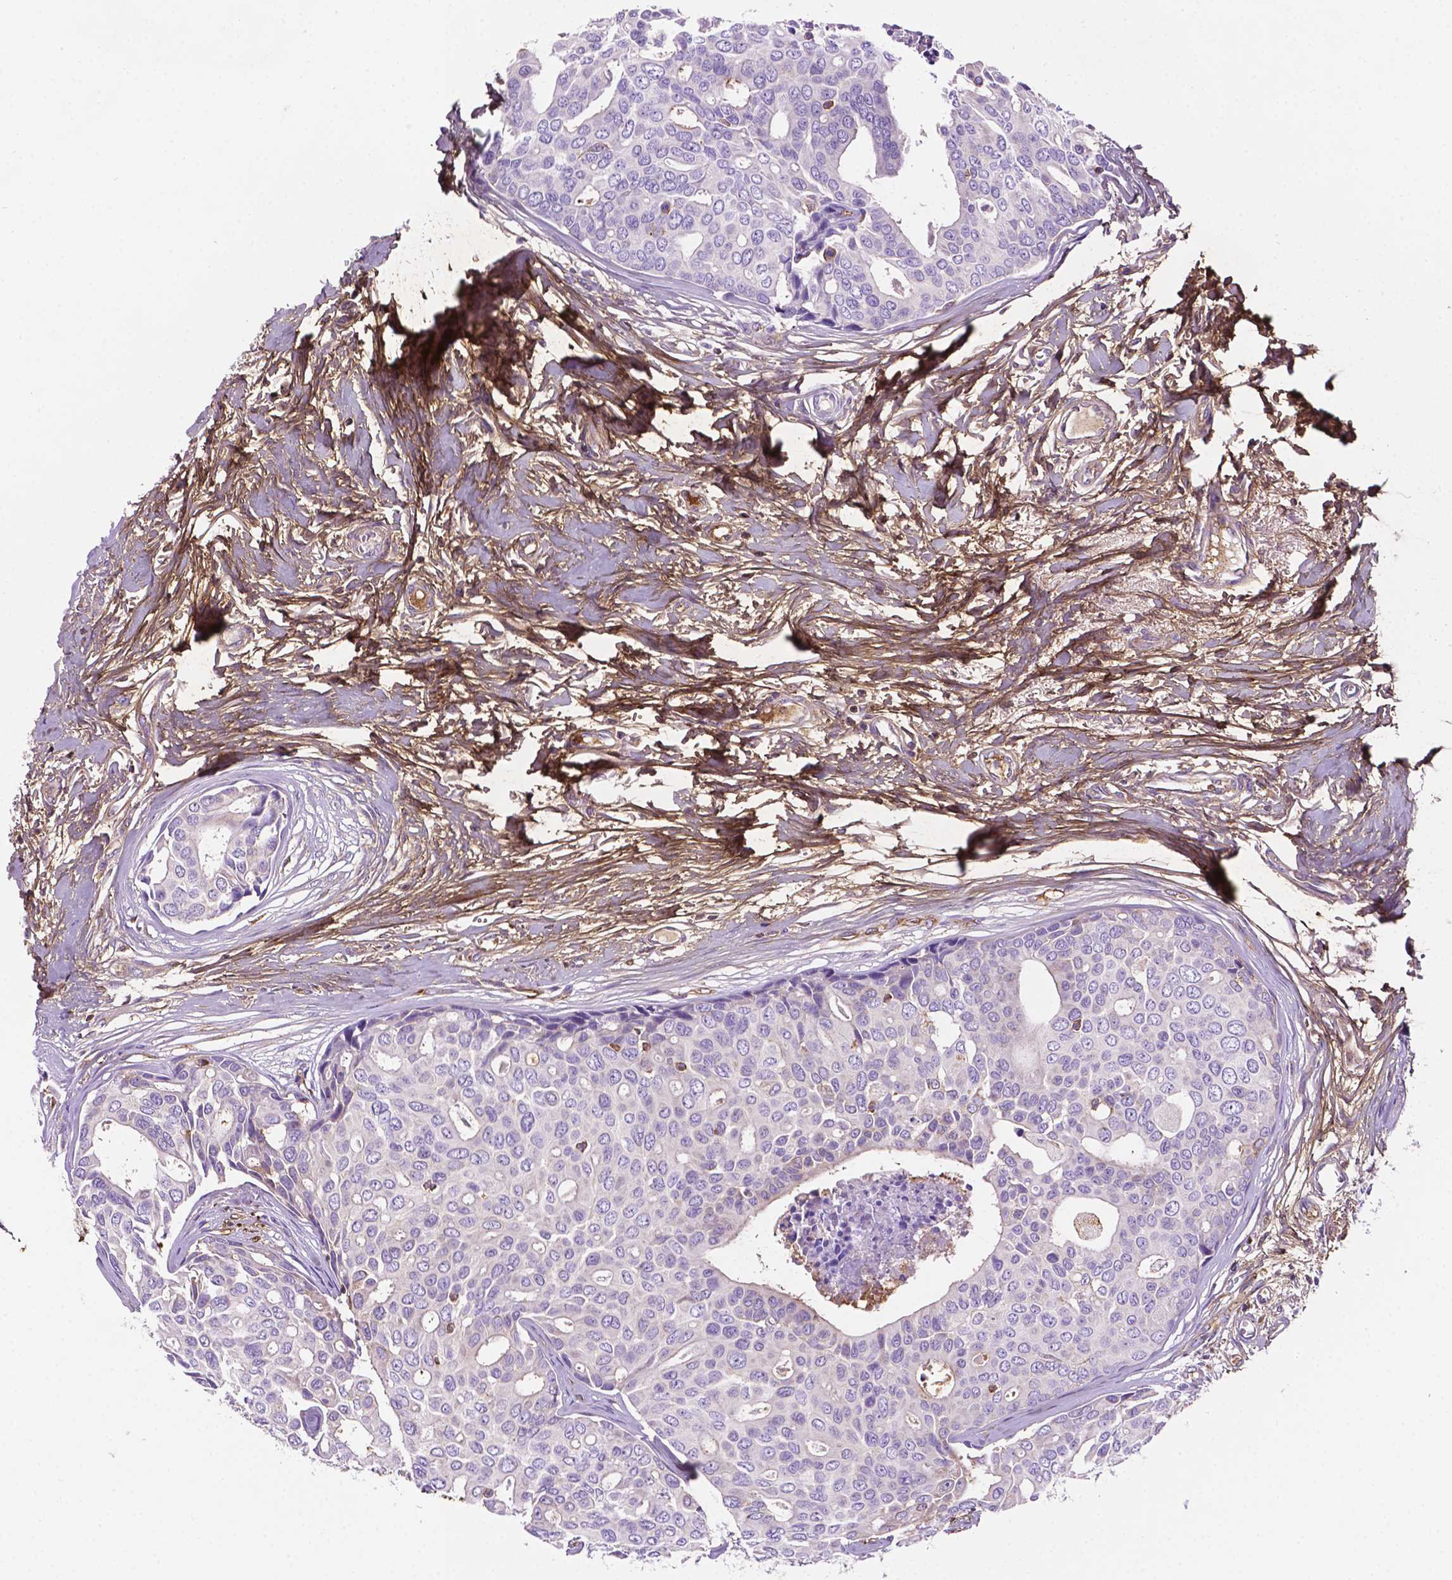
{"staining": {"intensity": "negative", "quantity": "none", "location": "none"}, "tissue": "breast cancer", "cell_type": "Tumor cells", "image_type": "cancer", "snomed": [{"axis": "morphology", "description": "Duct carcinoma"}, {"axis": "topography", "description": "Breast"}], "caption": "This is a photomicrograph of IHC staining of intraductal carcinoma (breast), which shows no expression in tumor cells.", "gene": "DCN", "patient": {"sex": "female", "age": 54}}